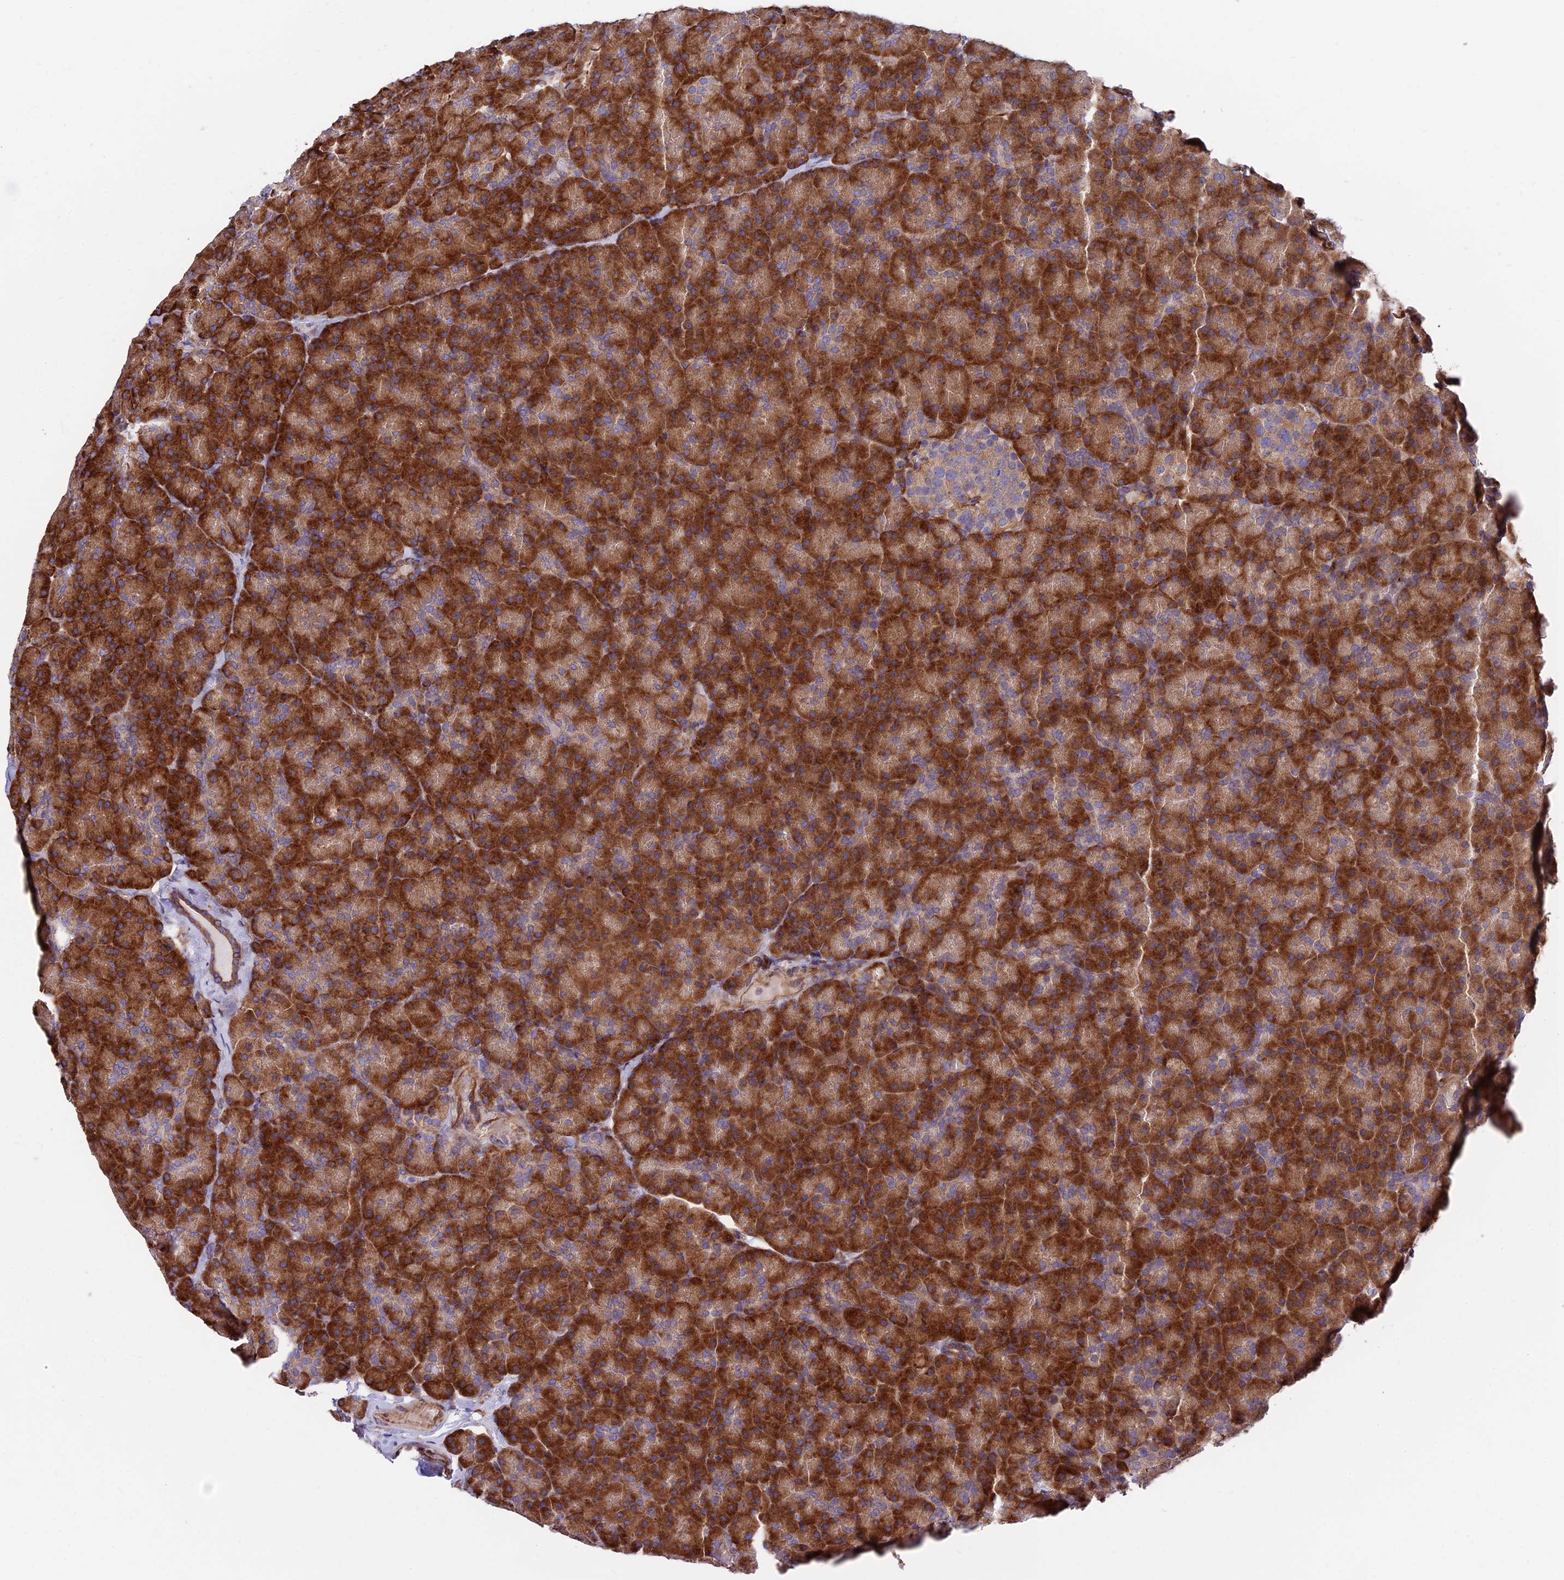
{"staining": {"intensity": "strong", "quantity": ">75%", "location": "cytoplasmic/membranous"}, "tissue": "pancreas", "cell_type": "Exocrine glandular cells", "image_type": "normal", "snomed": [{"axis": "morphology", "description": "Normal tissue, NOS"}, {"axis": "topography", "description": "Pancreas"}], "caption": "Strong cytoplasmic/membranous expression for a protein is appreciated in about >75% of exocrine glandular cells of normal pancreas using IHC.", "gene": "EXOC3L4", "patient": {"sex": "male", "age": 36}}